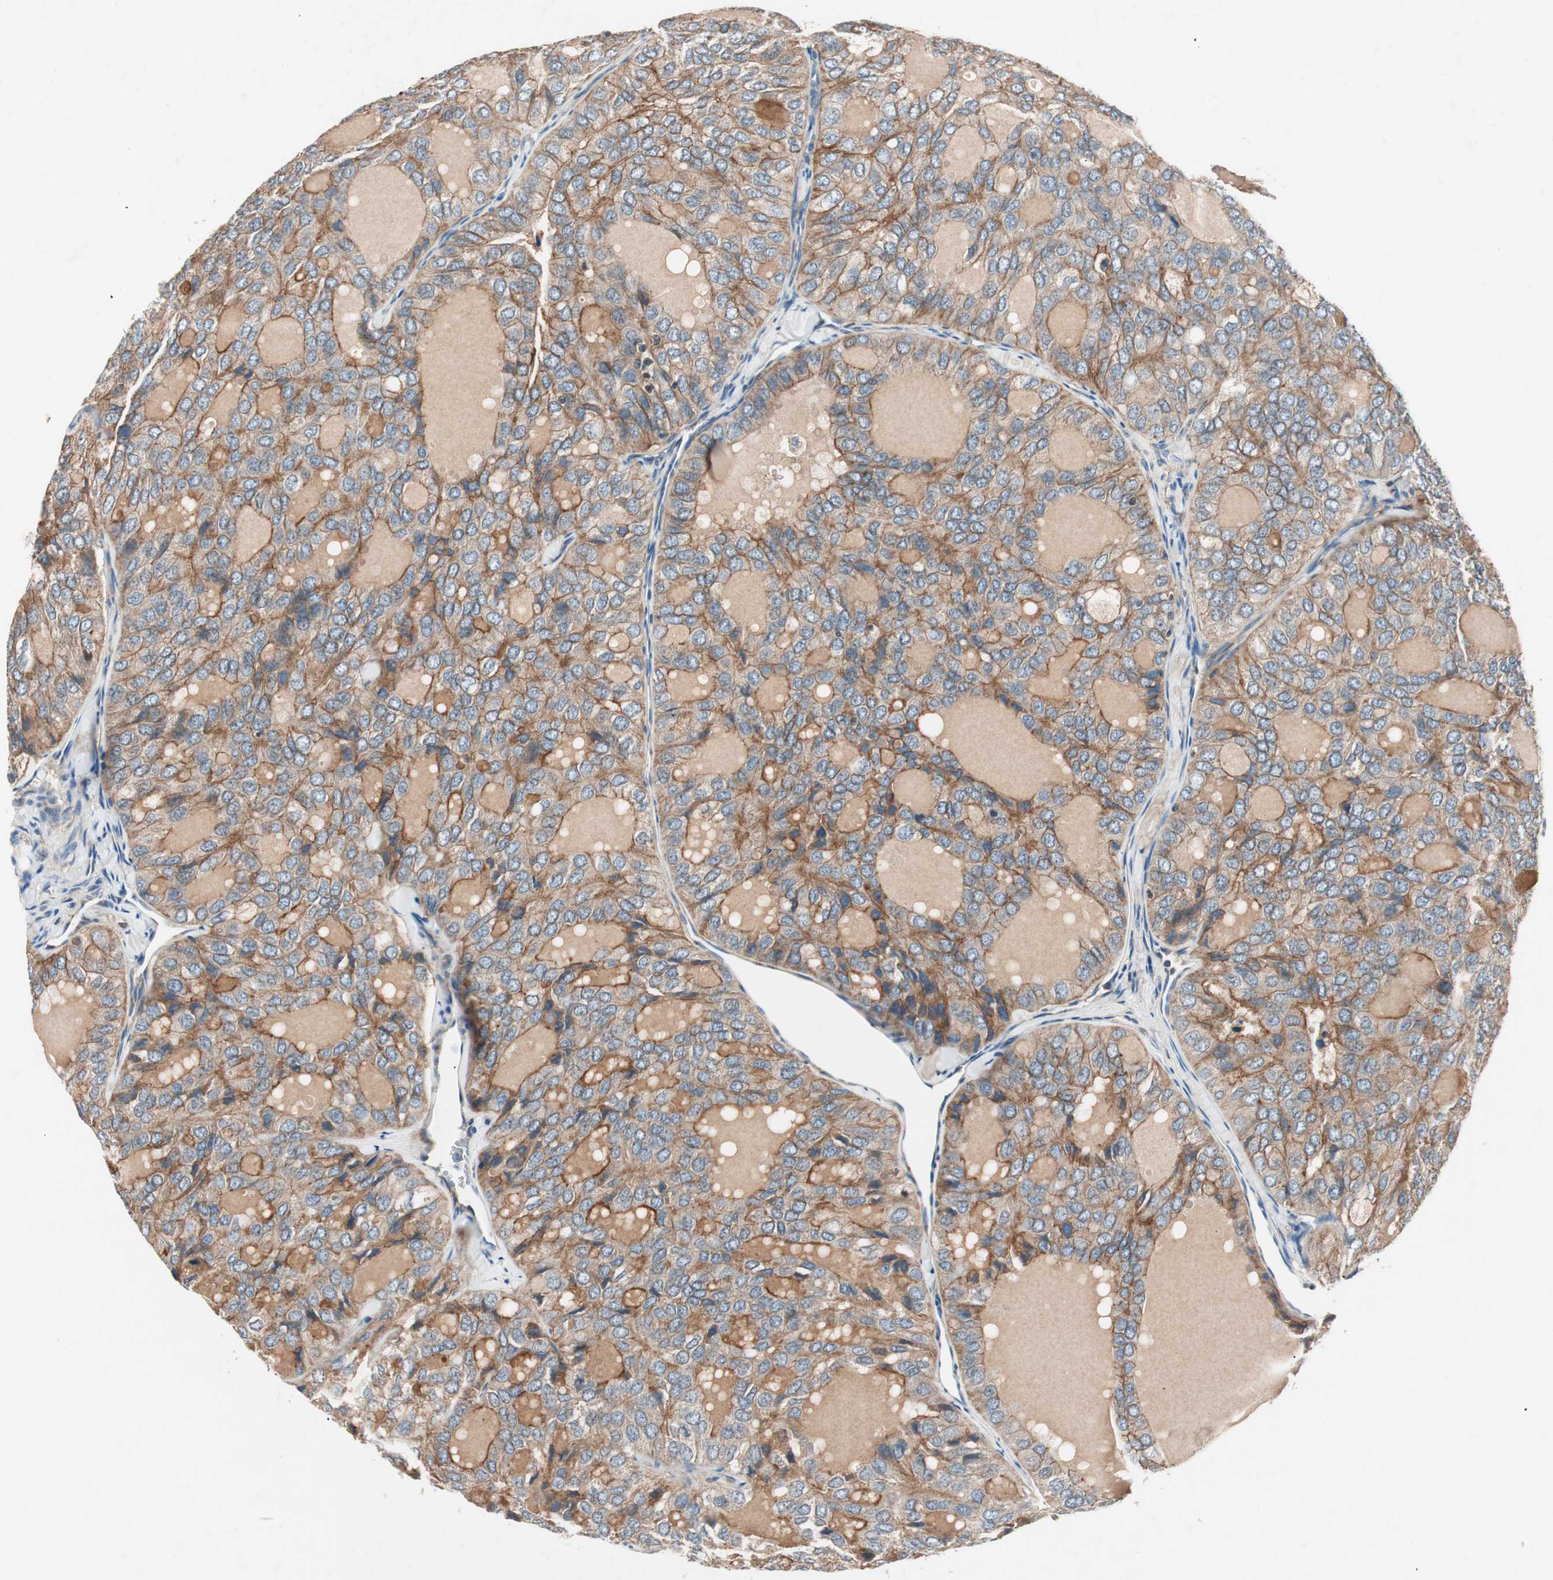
{"staining": {"intensity": "moderate", "quantity": ">75%", "location": "cytoplasmic/membranous"}, "tissue": "thyroid cancer", "cell_type": "Tumor cells", "image_type": "cancer", "snomed": [{"axis": "morphology", "description": "Follicular adenoma carcinoma, NOS"}, {"axis": "topography", "description": "Thyroid gland"}], "caption": "High-power microscopy captured an IHC histopathology image of thyroid cancer, revealing moderate cytoplasmic/membranous staining in about >75% of tumor cells. (brown staining indicates protein expression, while blue staining denotes nuclei).", "gene": "HPN", "patient": {"sex": "male", "age": 75}}